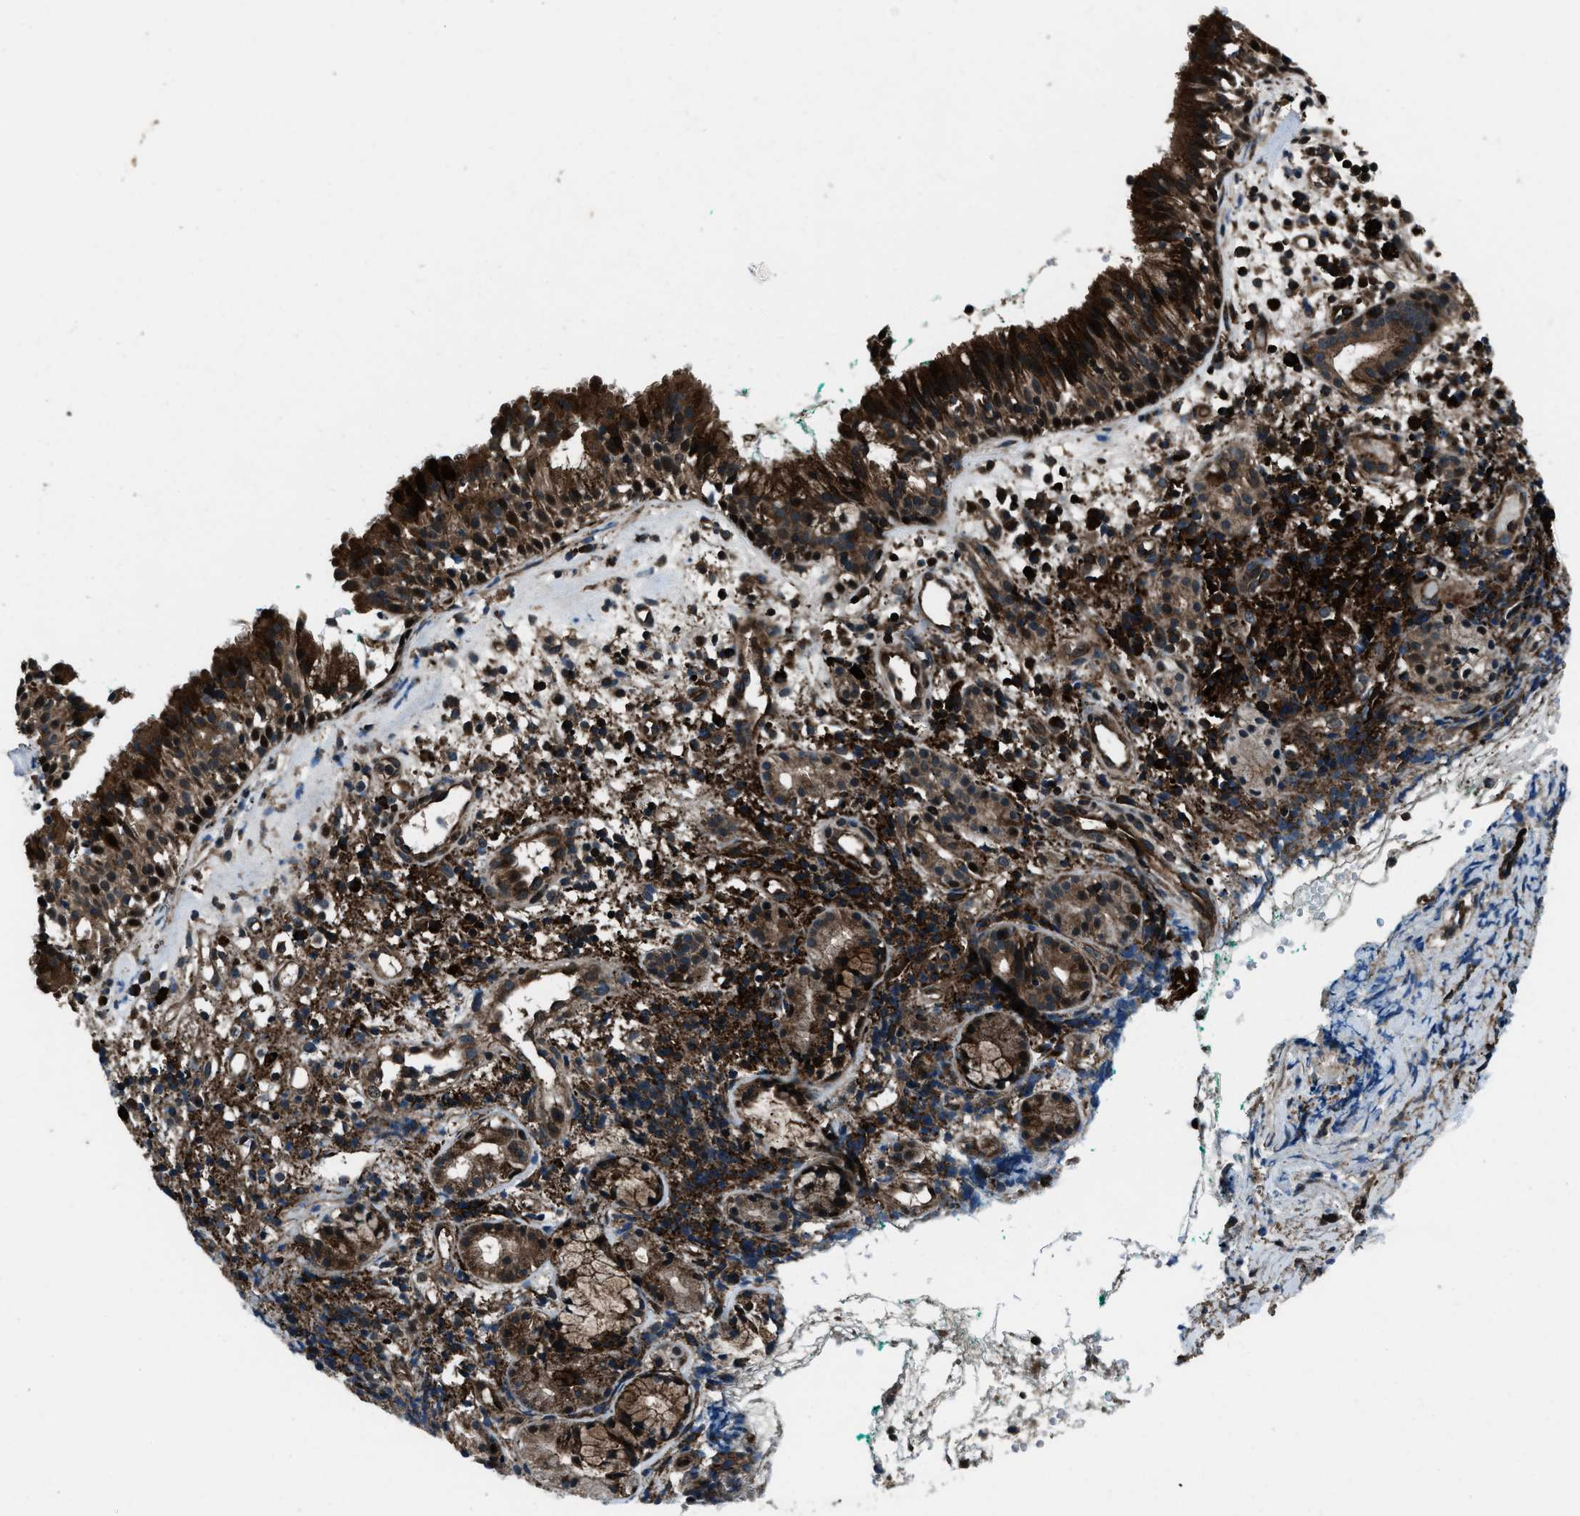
{"staining": {"intensity": "strong", "quantity": ">75%", "location": "cytoplasmic/membranous,nuclear"}, "tissue": "nasopharynx", "cell_type": "Respiratory epithelial cells", "image_type": "normal", "snomed": [{"axis": "morphology", "description": "Normal tissue, NOS"}, {"axis": "morphology", "description": "Basal cell carcinoma"}, {"axis": "topography", "description": "Cartilage tissue"}, {"axis": "topography", "description": "Nasopharynx"}, {"axis": "topography", "description": "Oral tissue"}], "caption": "Immunohistochemical staining of normal nasopharynx shows strong cytoplasmic/membranous,nuclear protein positivity in approximately >75% of respiratory epithelial cells.", "gene": "SNX30", "patient": {"sex": "female", "age": 77}}